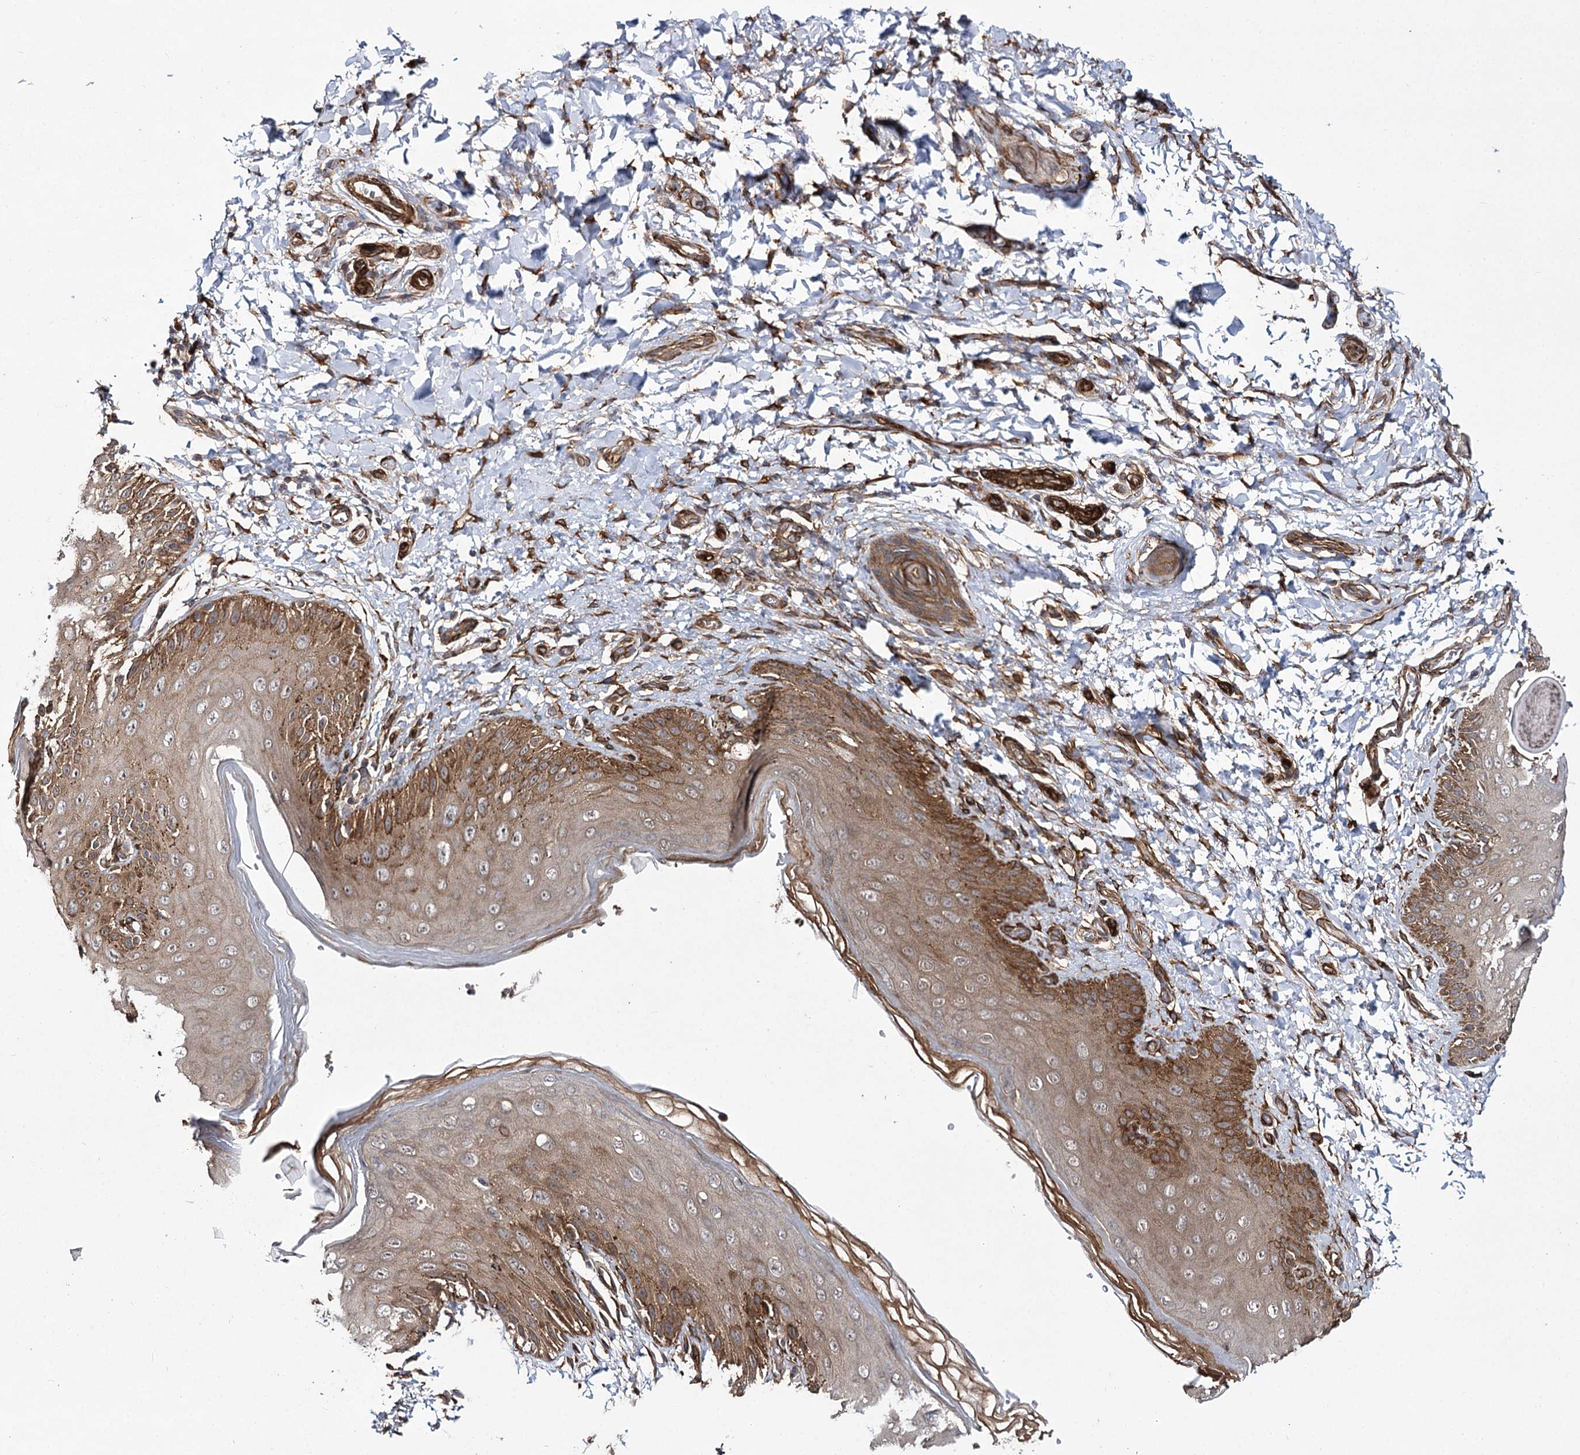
{"staining": {"intensity": "moderate", "quantity": ">75%", "location": "cytoplasmic/membranous"}, "tissue": "skin", "cell_type": "Epidermal cells", "image_type": "normal", "snomed": [{"axis": "morphology", "description": "Normal tissue, NOS"}, {"axis": "topography", "description": "Anal"}], "caption": "Skin stained with a brown dye reveals moderate cytoplasmic/membranous positive staining in approximately >75% of epidermal cells.", "gene": "MYO1C", "patient": {"sex": "male", "age": 44}}